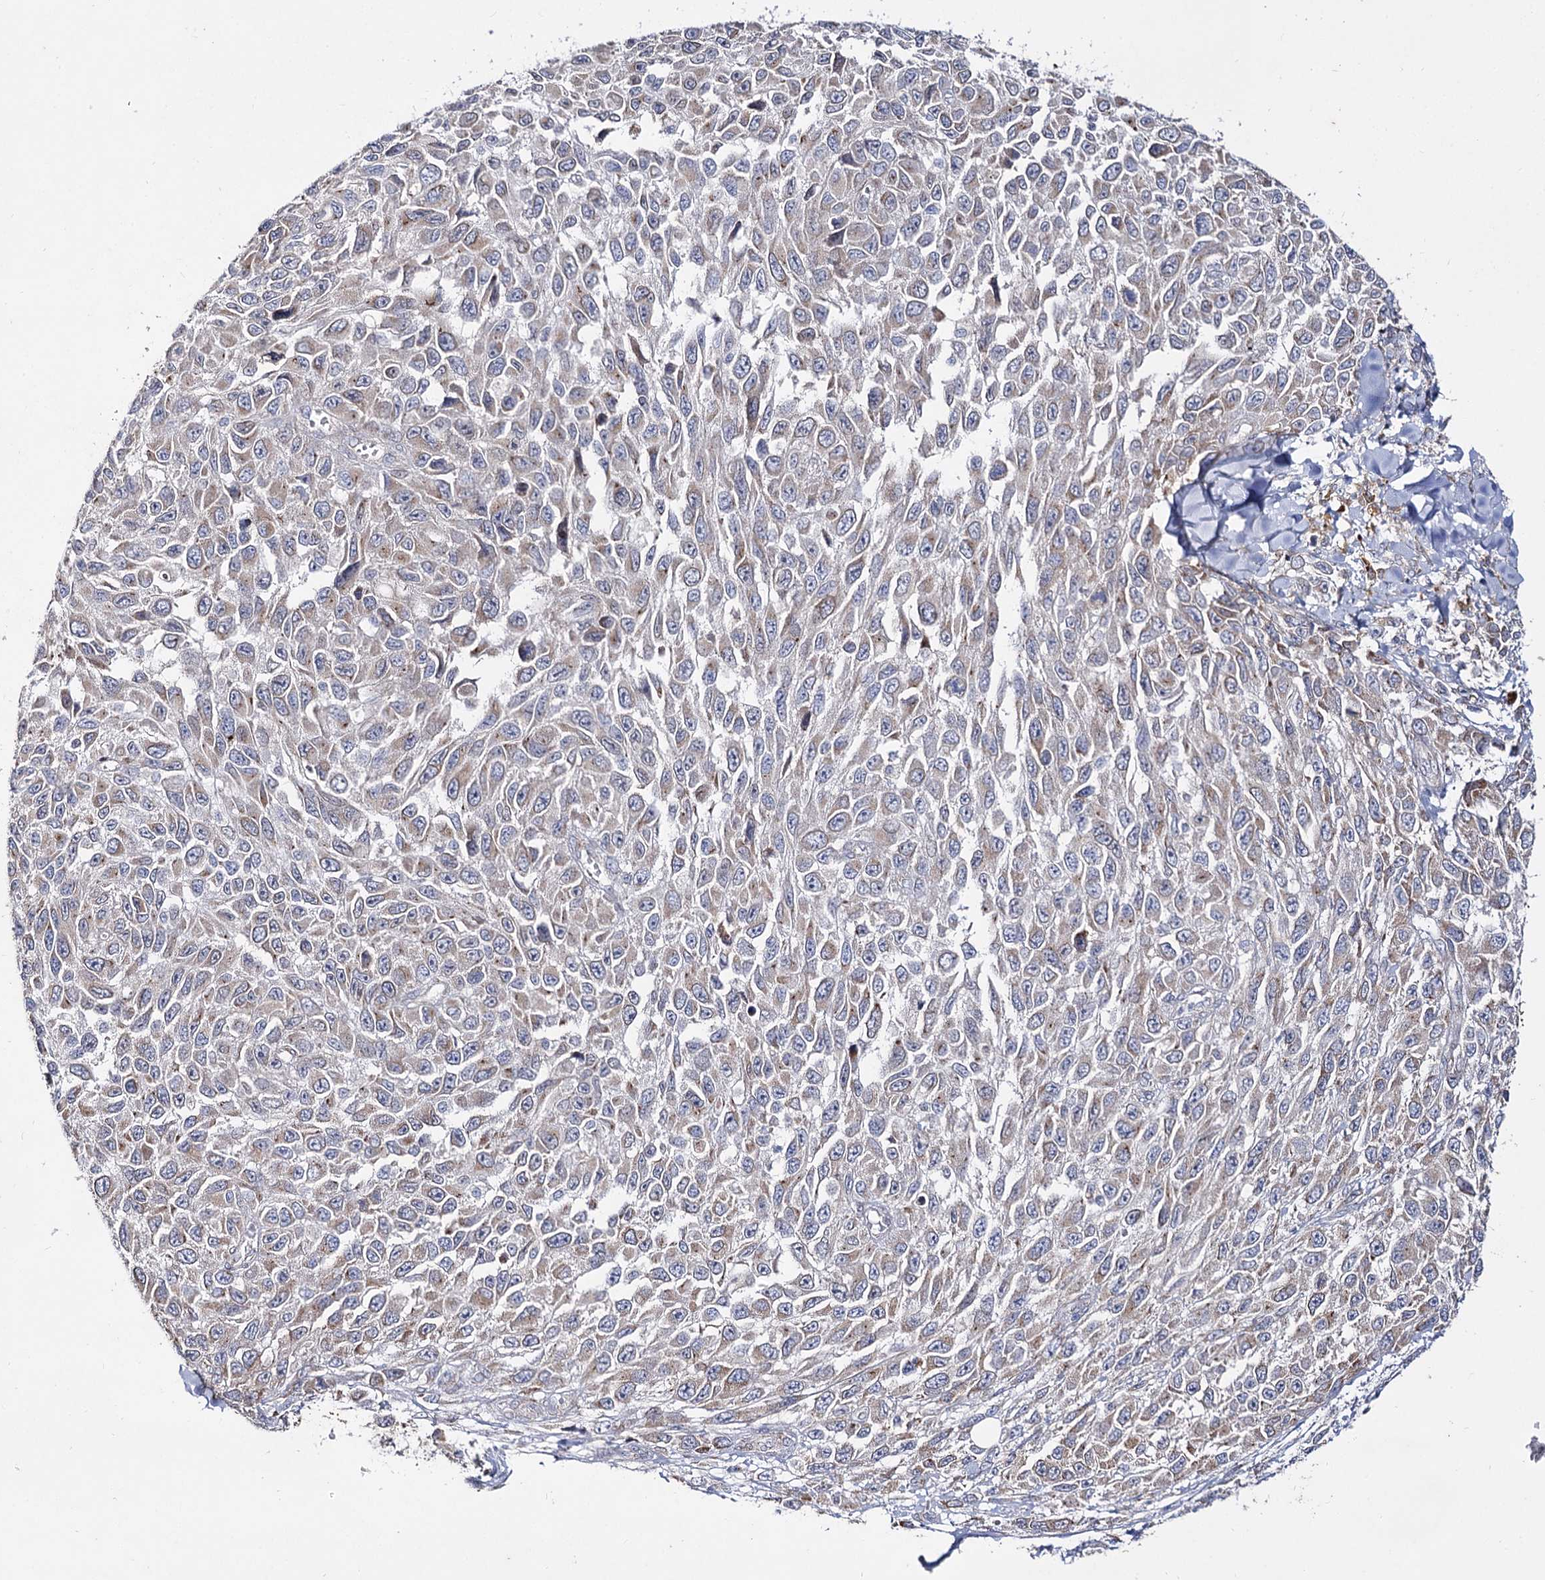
{"staining": {"intensity": "weak", "quantity": "25%-75%", "location": "cytoplasmic/membranous"}, "tissue": "melanoma", "cell_type": "Tumor cells", "image_type": "cancer", "snomed": [{"axis": "morphology", "description": "Normal tissue, NOS"}, {"axis": "morphology", "description": "Malignant melanoma, NOS"}, {"axis": "topography", "description": "Skin"}], "caption": "Immunohistochemical staining of human melanoma exhibits weak cytoplasmic/membranous protein expression in approximately 25%-75% of tumor cells.", "gene": "C11orf80", "patient": {"sex": "female", "age": 96}}